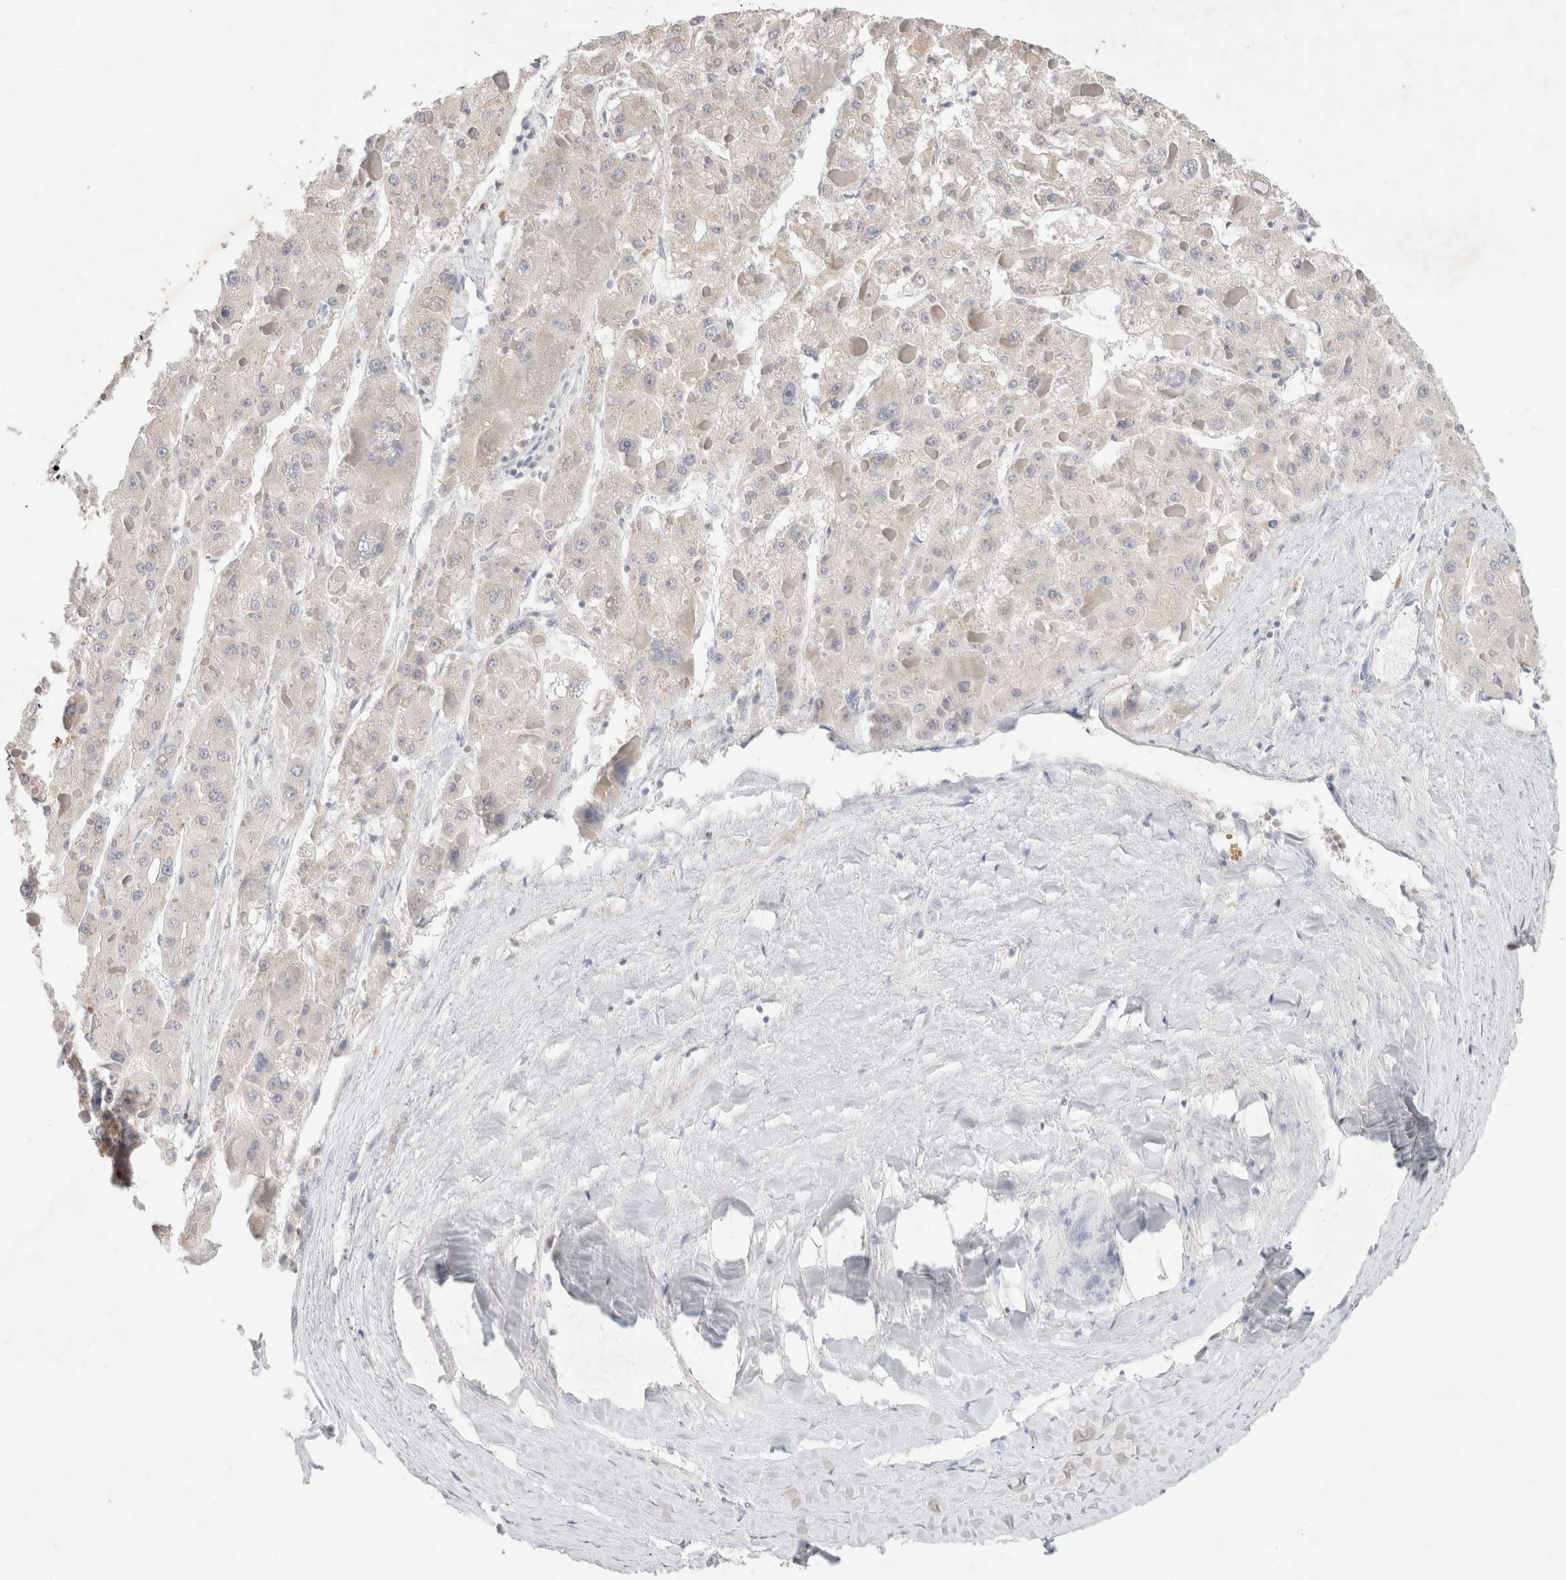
{"staining": {"intensity": "negative", "quantity": "none", "location": "none"}, "tissue": "liver cancer", "cell_type": "Tumor cells", "image_type": "cancer", "snomed": [{"axis": "morphology", "description": "Carcinoma, Hepatocellular, NOS"}, {"axis": "topography", "description": "Liver"}], "caption": "The immunohistochemistry histopathology image has no significant positivity in tumor cells of liver cancer tissue.", "gene": "MPP2", "patient": {"sex": "female", "age": 73}}